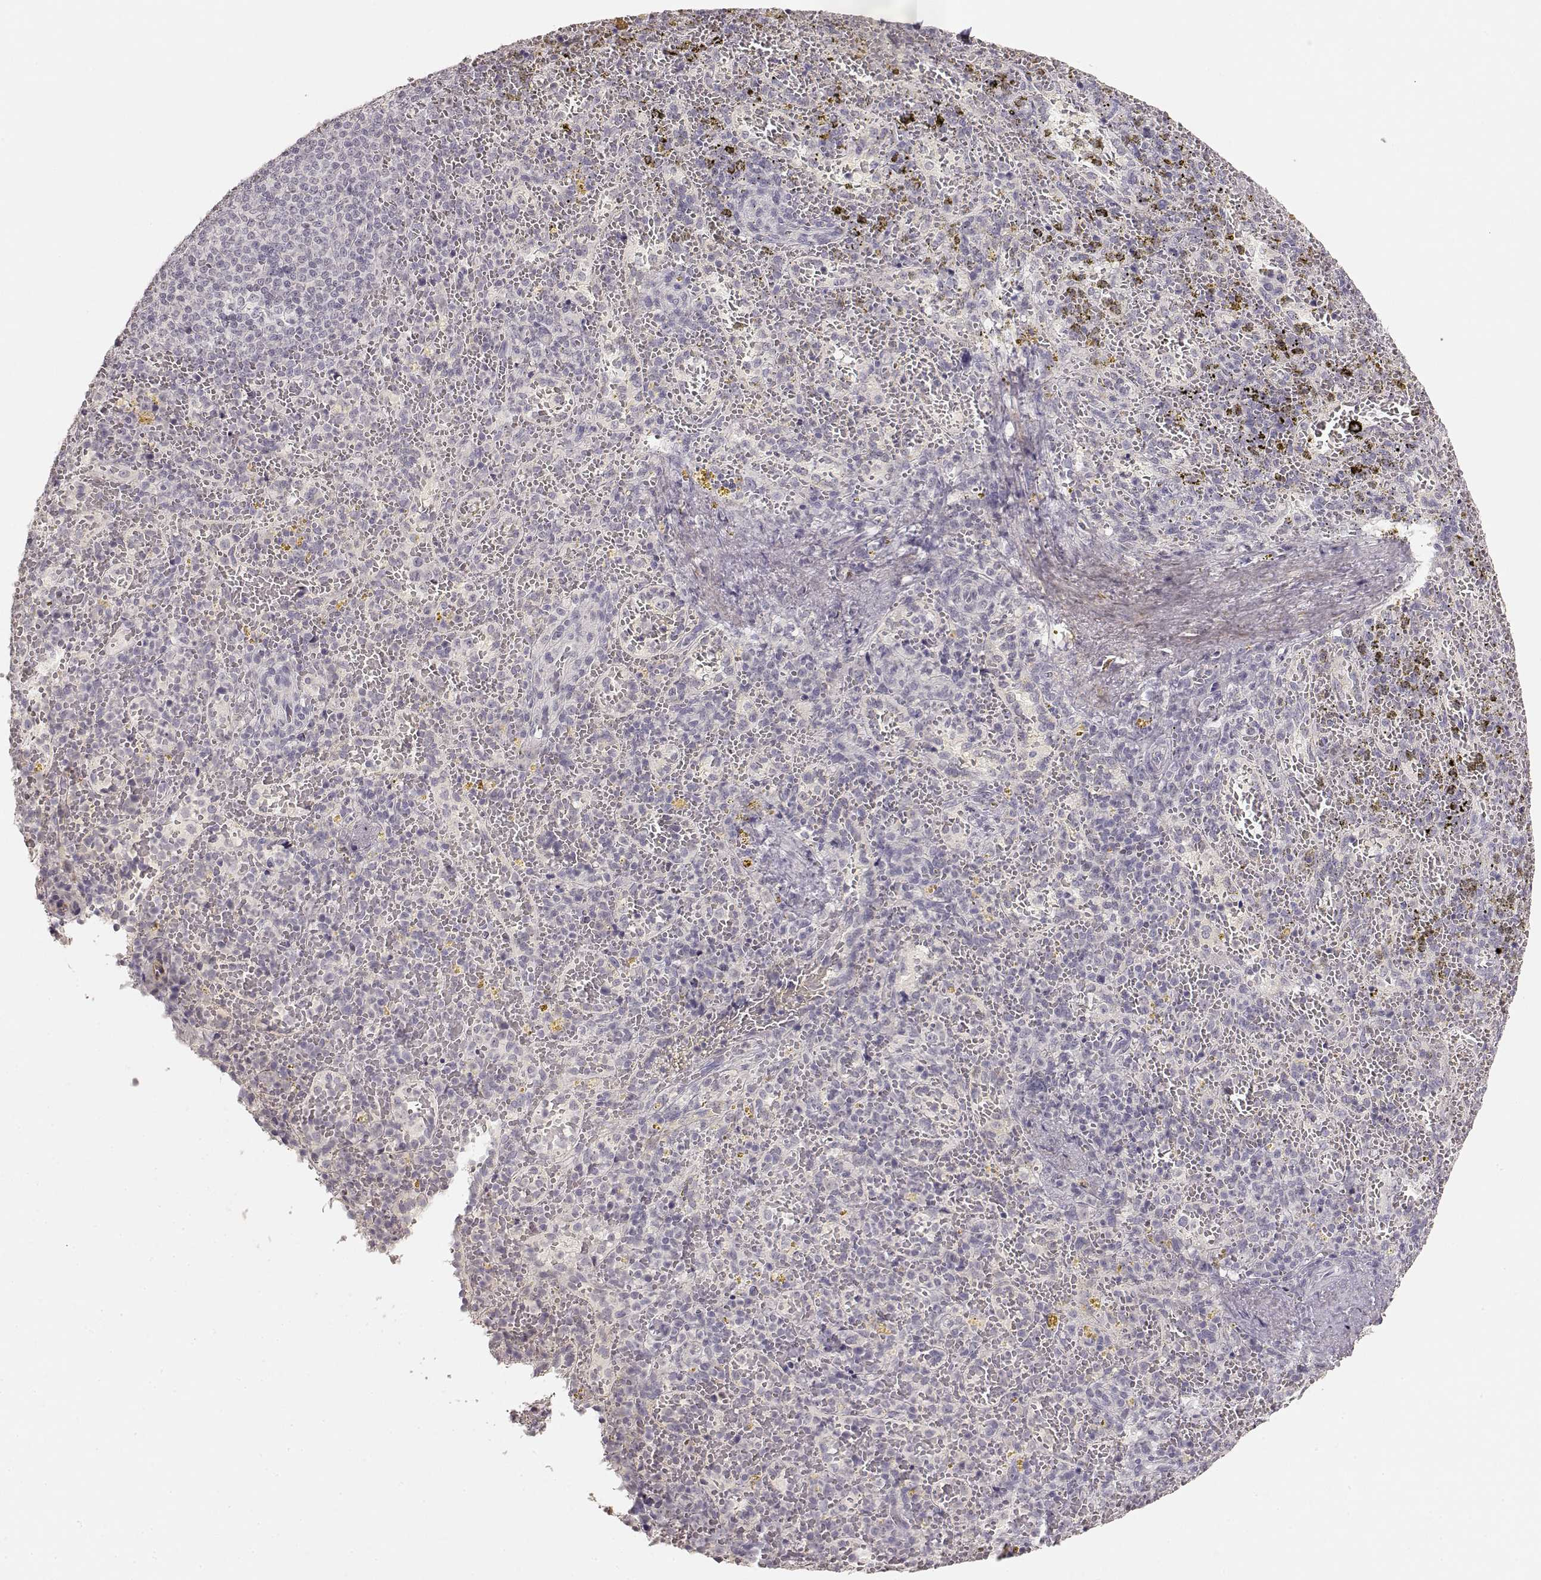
{"staining": {"intensity": "negative", "quantity": "none", "location": "none"}, "tissue": "spleen", "cell_type": "Cells in red pulp", "image_type": "normal", "snomed": [{"axis": "morphology", "description": "Normal tissue, NOS"}, {"axis": "topography", "description": "Spleen"}], "caption": "High power microscopy histopathology image of an immunohistochemistry histopathology image of benign spleen, revealing no significant positivity in cells in red pulp.", "gene": "LAMA4", "patient": {"sex": "female", "age": 50}}